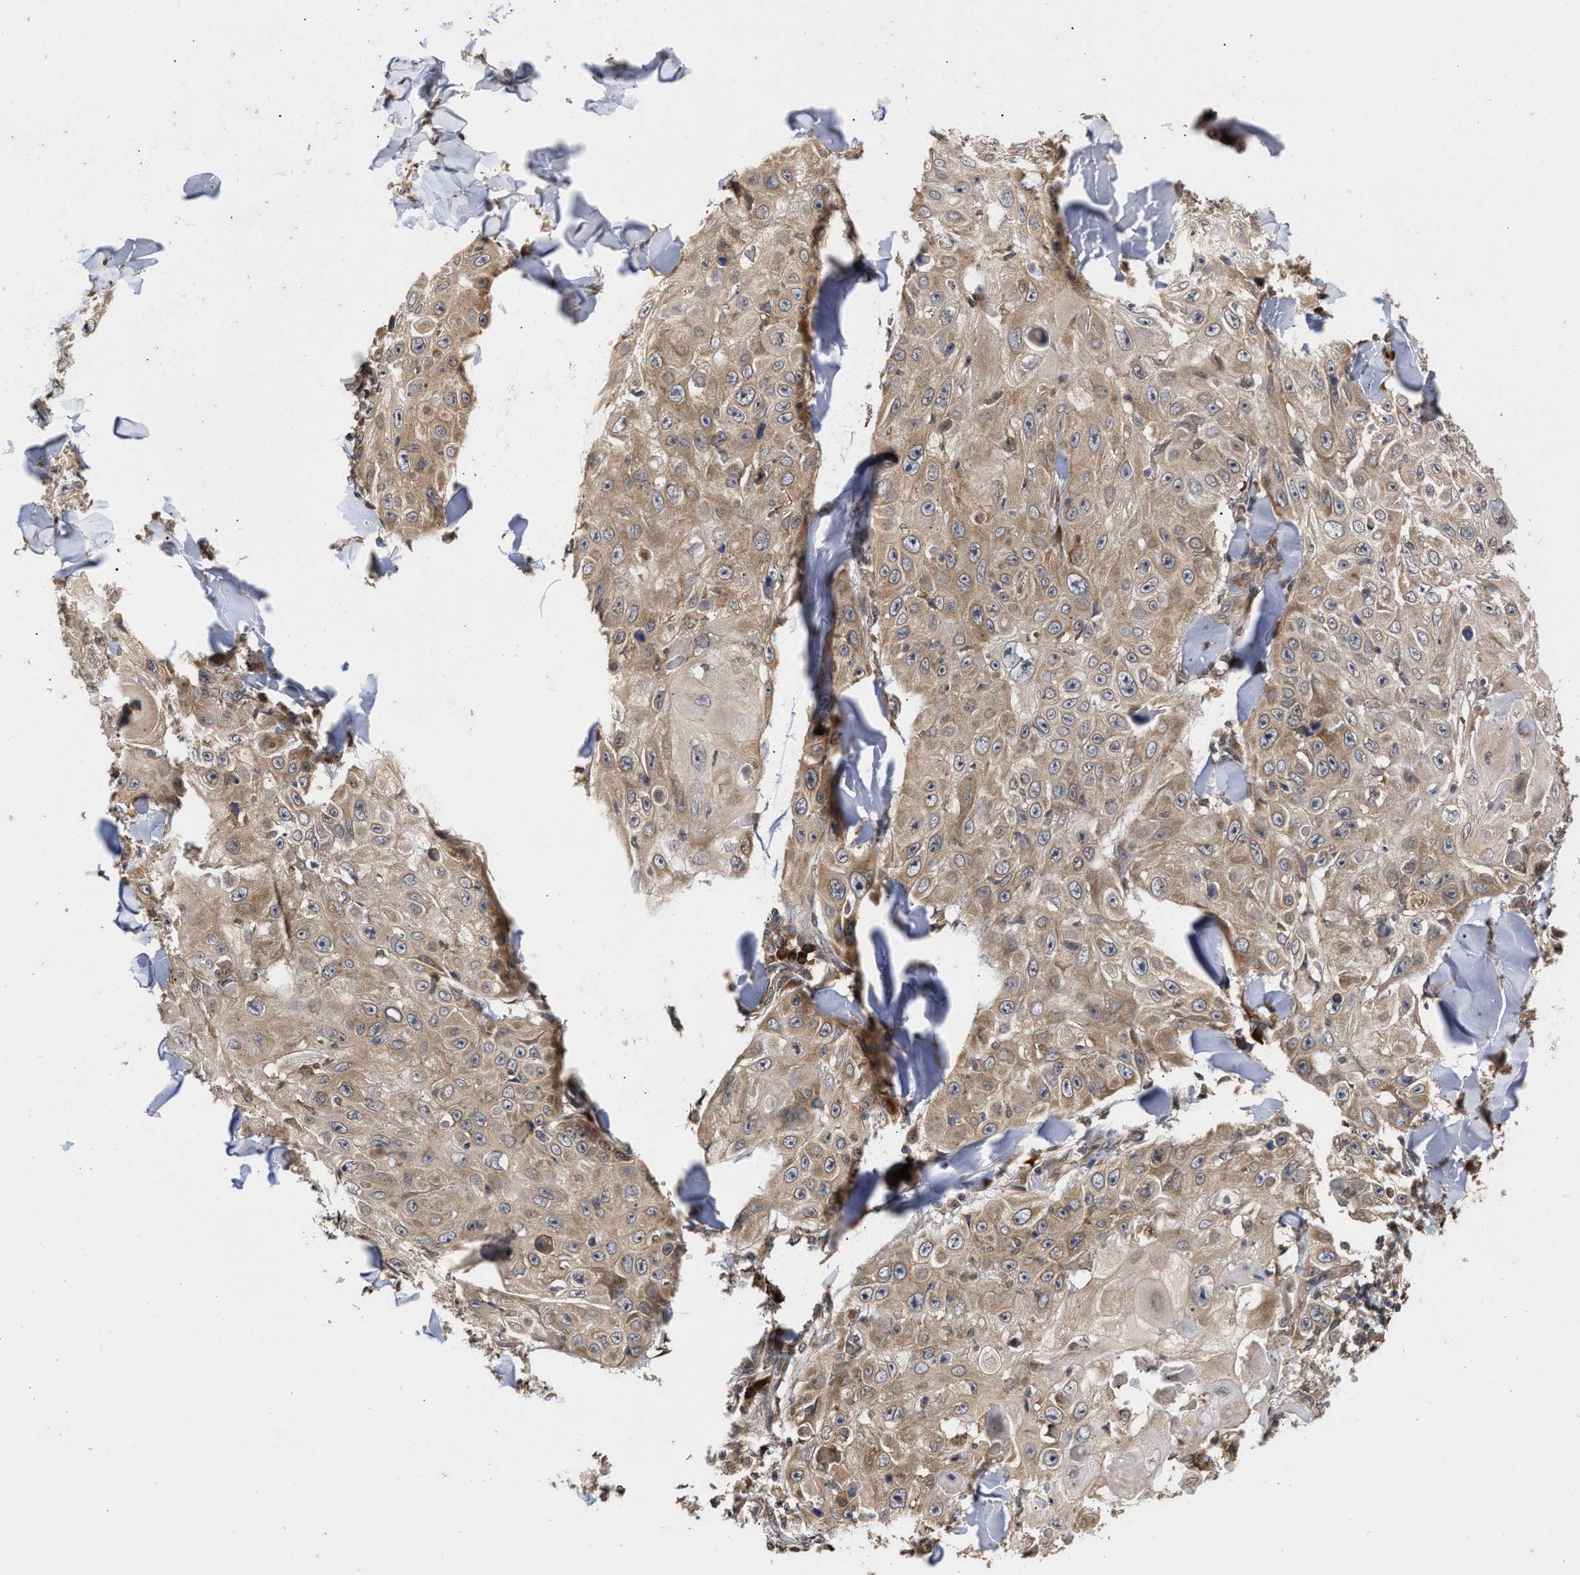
{"staining": {"intensity": "moderate", "quantity": ">75%", "location": "cytoplasmic/membranous"}, "tissue": "skin cancer", "cell_type": "Tumor cells", "image_type": "cancer", "snomed": [{"axis": "morphology", "description": "Squamous cell carcinoma, NOS"}, {"axis": "topography", "description": "Skin"}], "caption": "A brown stain shows moderate cytoplasmic/membranous staining of a protein in human squamous cell carcinoma (skin) tumor cells.", "gene": "SAR1A", "patient": {"sex": "male", "age": 86}}